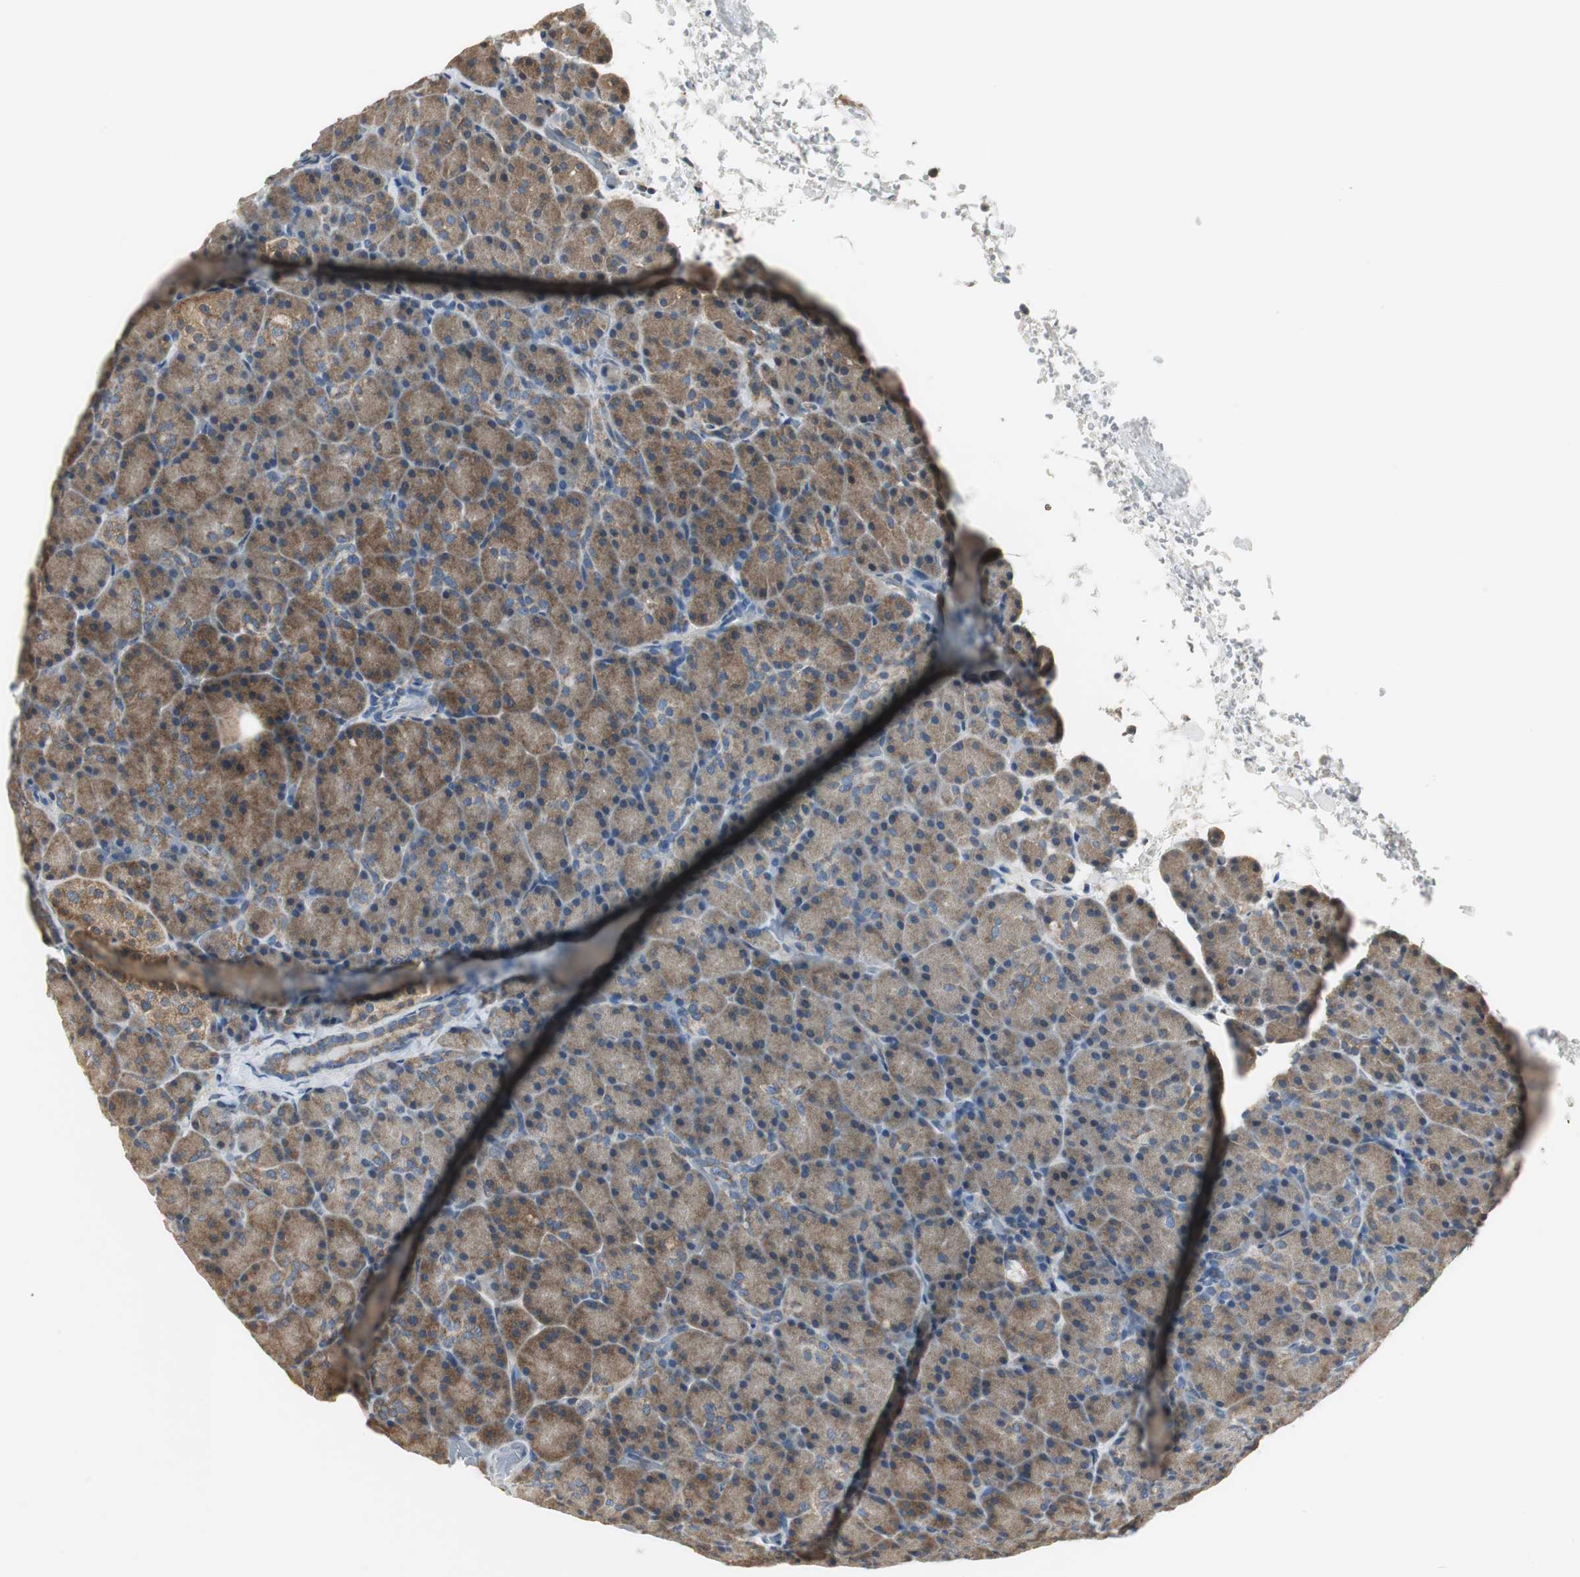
{"staining": {"intensity": "moderate", "quantity": "25%-75%", "location": "cytoplasmic/membranous"}, "tissue": "pancreas", "cell_type": "Exocrine glandular cells", "image_type": "normal", "snomed": [{"axis": "morphology", "description": "Normal tissue, NOS"}, {"axis": "topography", "description": "Pancreas"}], "caption": "The histopathology image reveals immunohistochemical staining of benign pancreas. There is moderate cytoplasmic/membranous positivity is appreciated in about 25%-75% of exocrine glandular cells. The staining is performed using DAB (3,3'-diaminobenzidine) brown chromogen to label protein expression. The nuclei are counter-stained blue using hematoxylin.", "gene": "CCT5", "patient": {"sex": "female", "age": 43}}